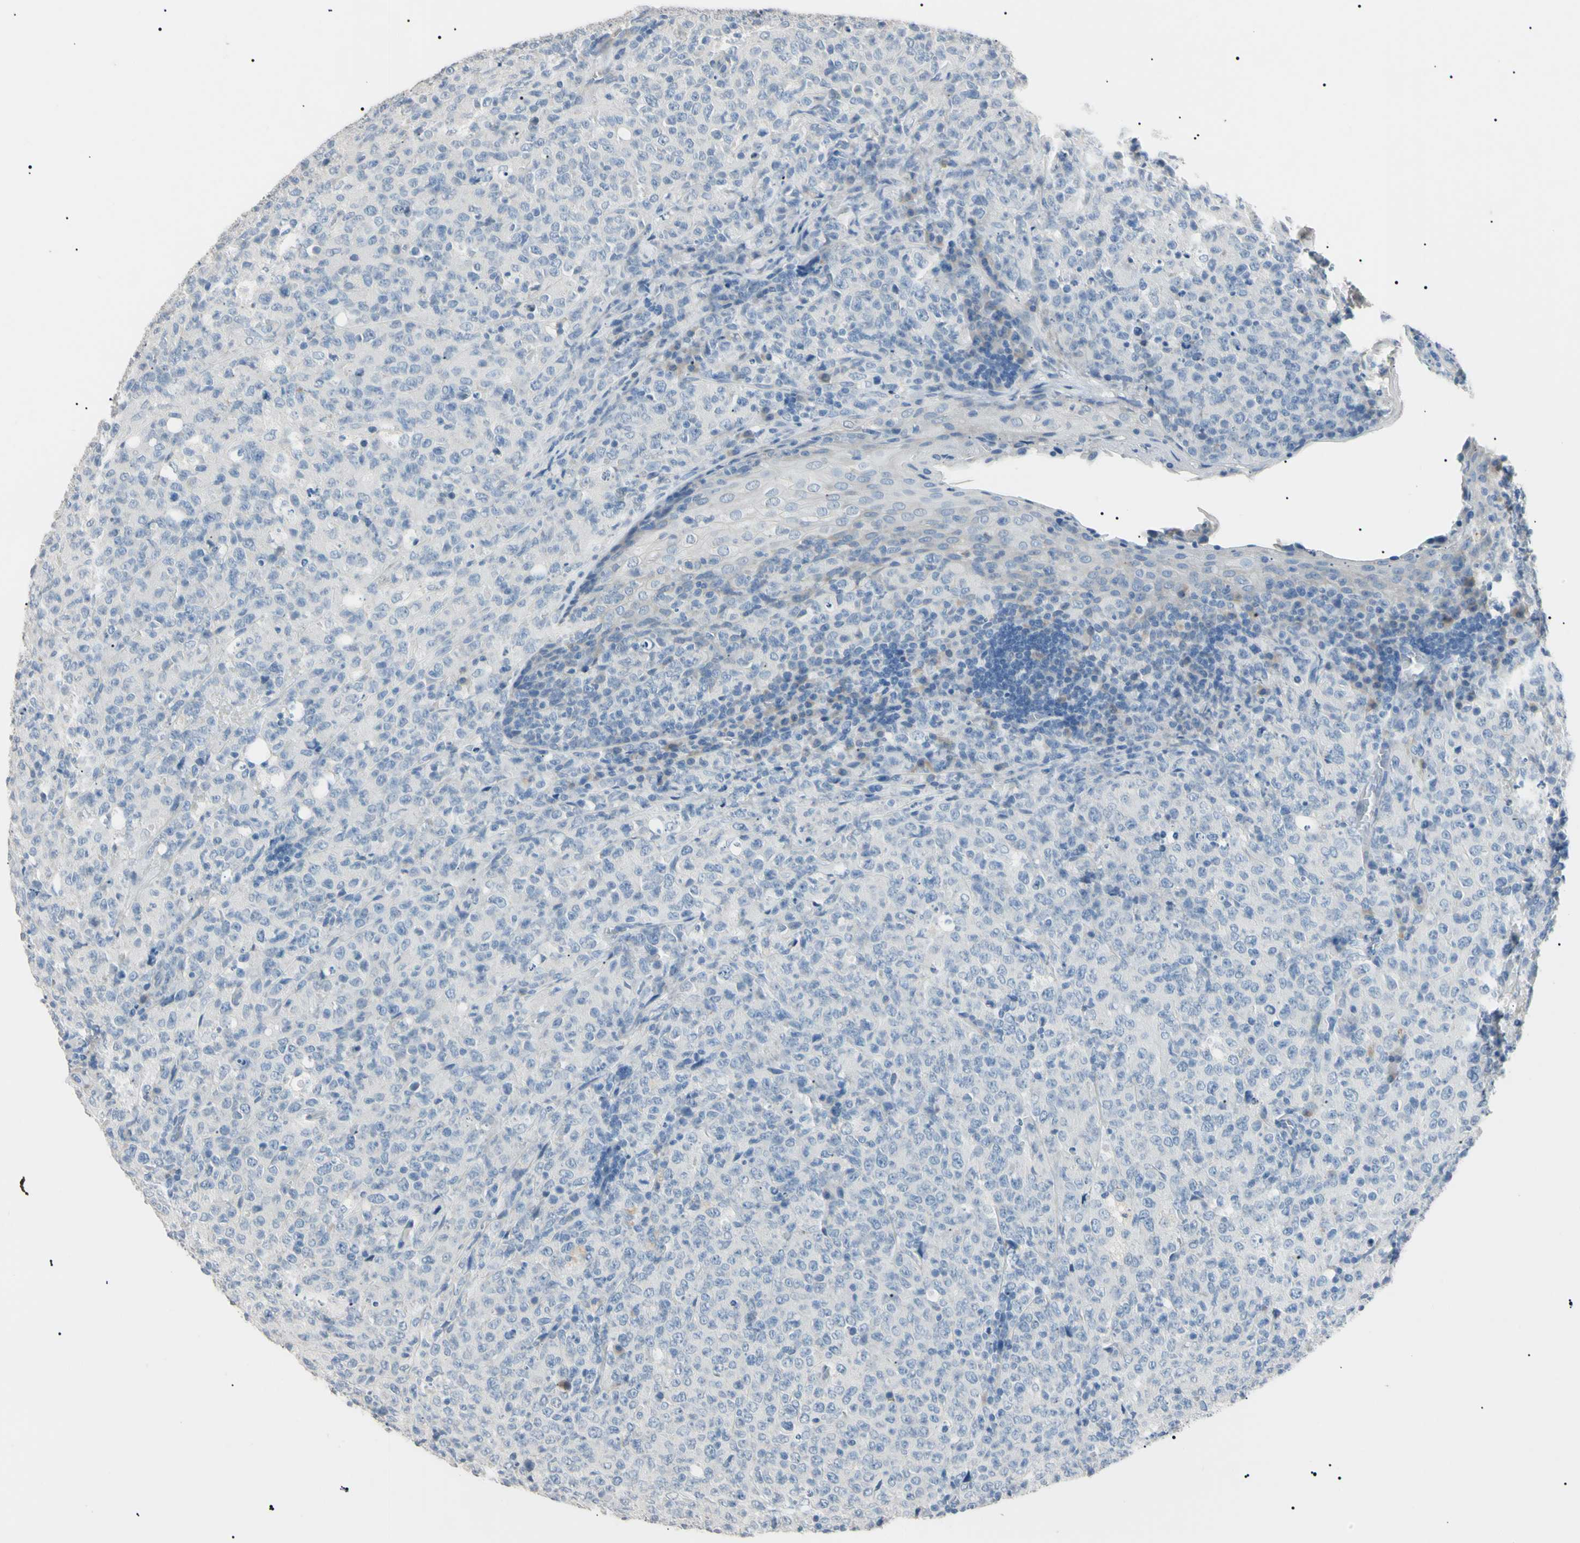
{"staining": {"intensity": "negative", "quantity": "none", "location": "none"}, "tissue": "lymphoma", "cell_type": "Tumor cells", "image_type": "cancer", "snomed": [{"axis": "morphology", "description": "Malignant lymphoma, non-Hodgkin's type, High grade"}, {"axis": "topography", "description": "Tonsil"}], "caption": "A histopathology image of lymphoma stained for a protein demonstrates no brown staining in tumor cells.", "gene": "CGB3", "patient": {"sex": "female", "age": 36}}